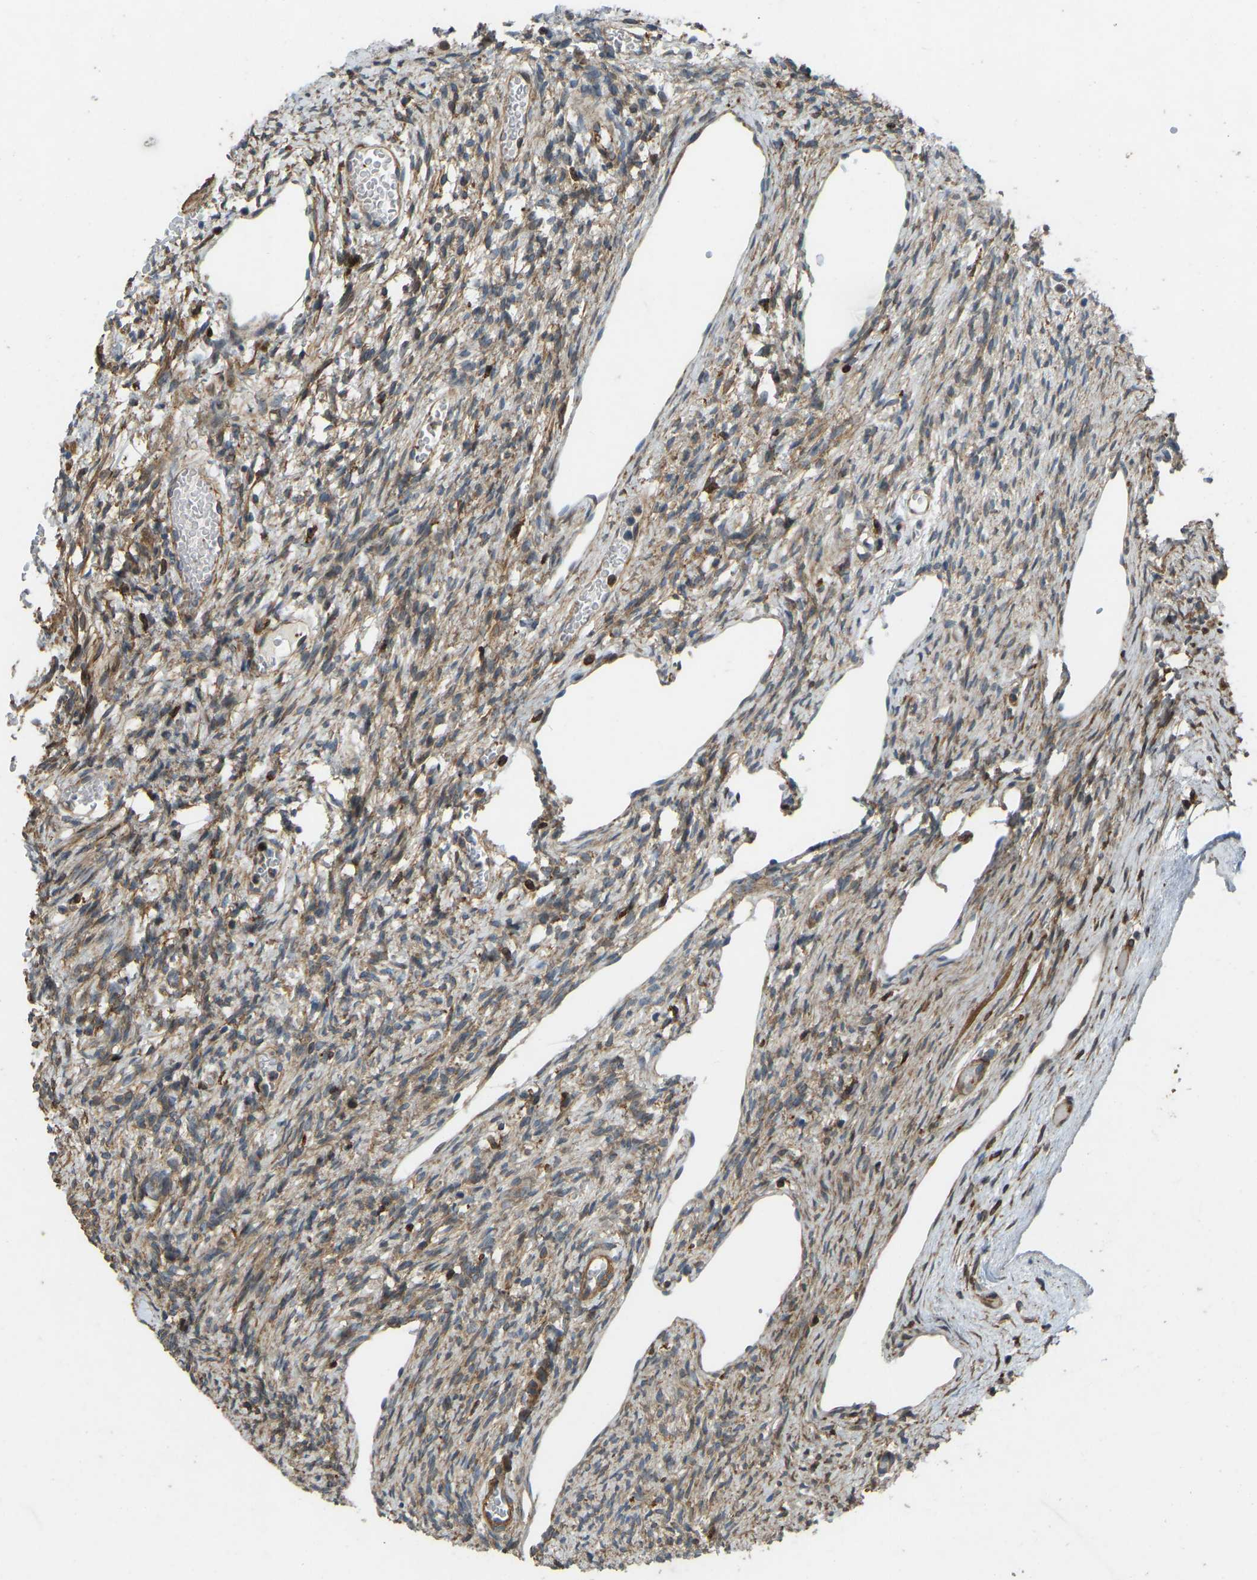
{"staining": {"intensity": "strong", "quantity": ">75%", "location": "cytoplasmic/membranous"}, "tissue": "ovary", "cell_type": "Follicle cells", "image_type": "normal", "snomed": [{"axis": "morphology", "description": "Normal tissue, NOS"}, {"axis": "topography", "description": "Ovary"}], "caption": "Human ovary stained for a protein (brown) reveals strong cytoplasmic/membranous positive expression in about >75% of follicle cells.", "gene": "OS9", "patient": {"sex": "female", "age": 33}}